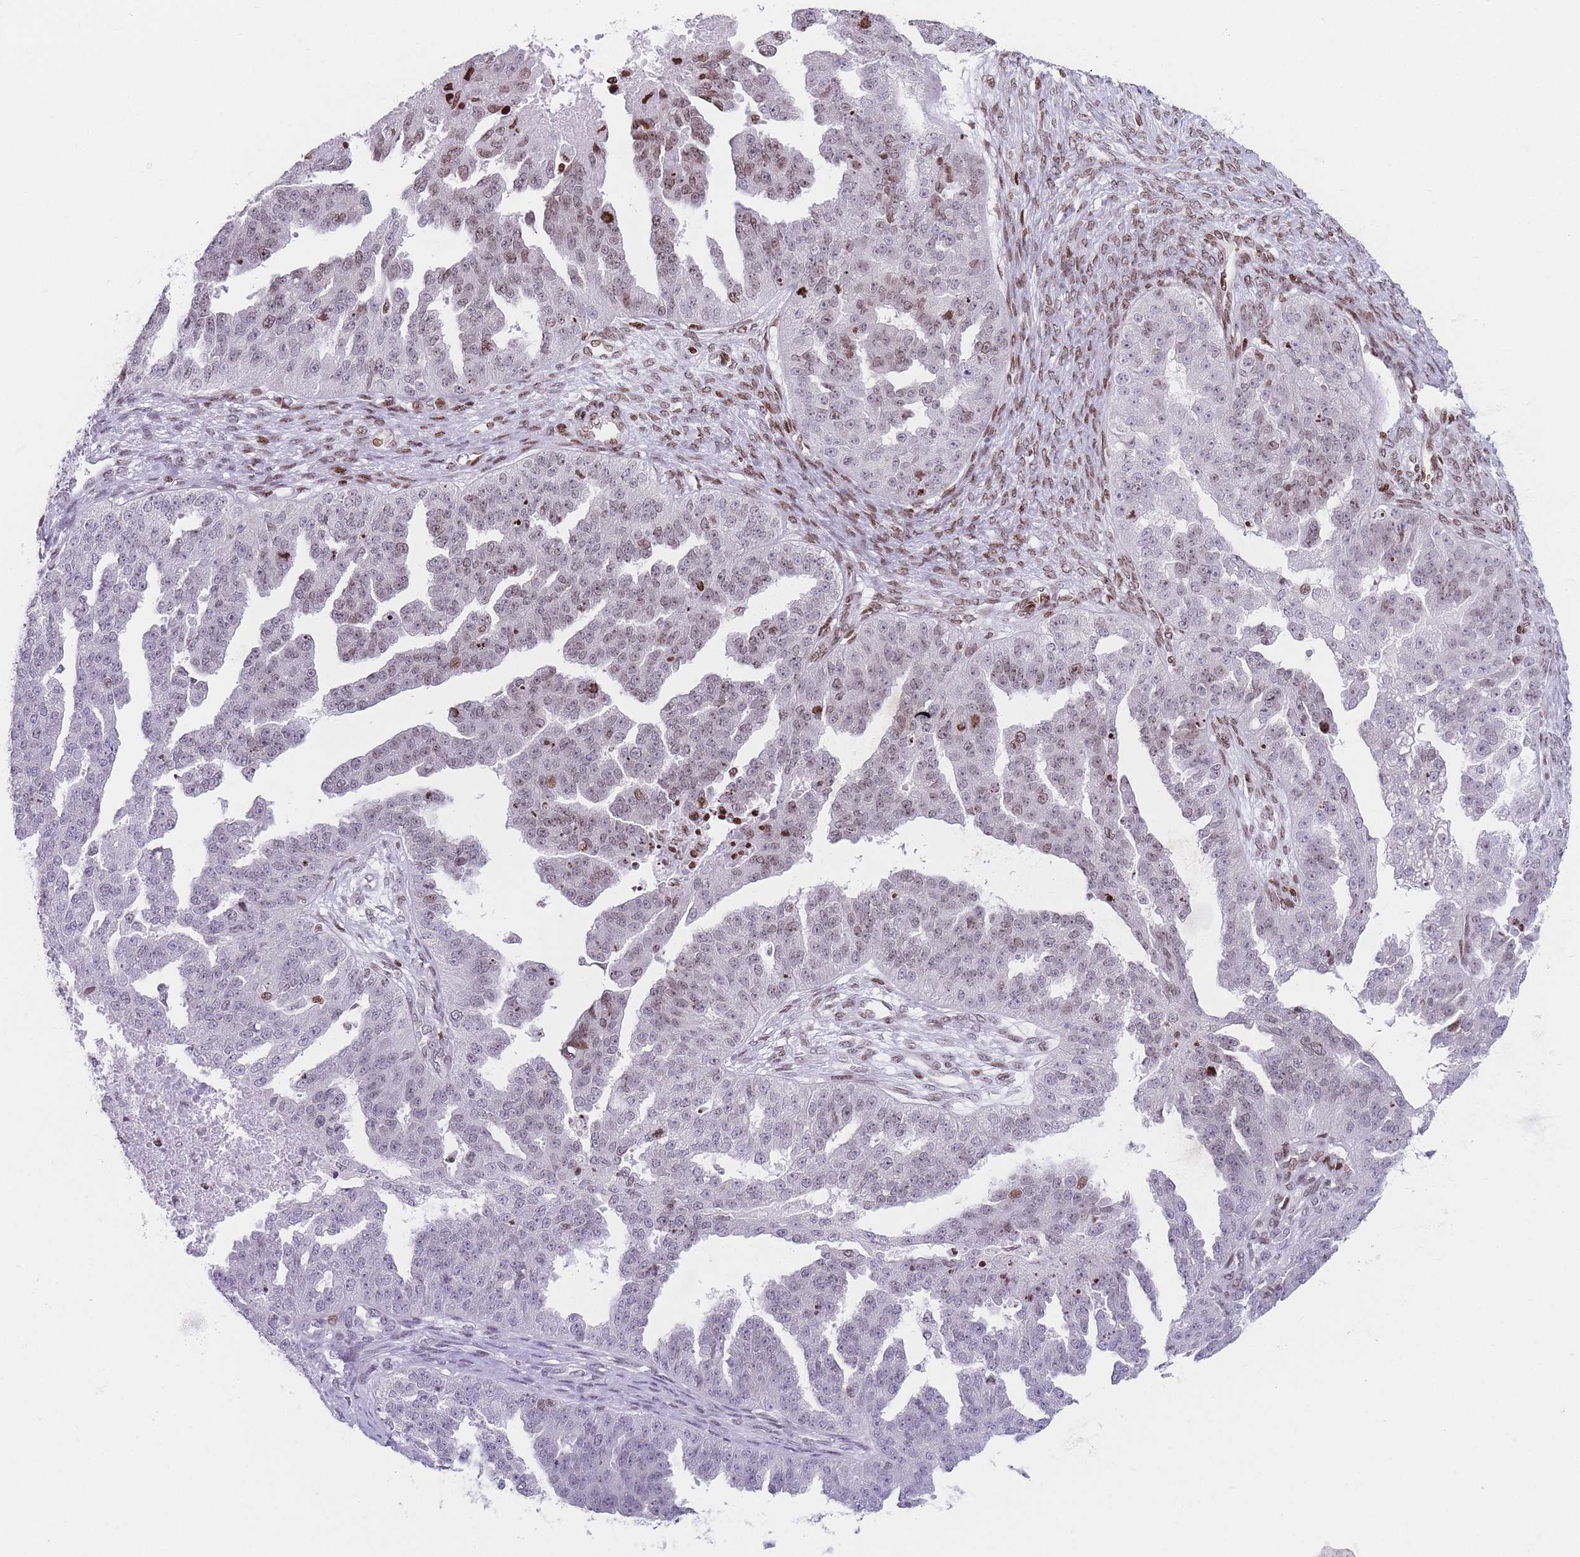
{"staining": {"intensity": "moderate", "quantity": "25%-75%", "location": "nuclear"}, "tissue": "ovarian cancer", "cell_type": "Tumor cells", "image_type": "cancer", "snomed": [{"axis": "morphology", "description": "Cystadenocarcinoma, serous, NOS"}, {"axis": "topography", "description": "Ovary"}], "caption": "Ovarian serous cystadenocarcinoma stained with a protein marker shows moderate staining in tumor cells.", "gene": "AK9", "patient": {"sex": "female", "age": 58}}